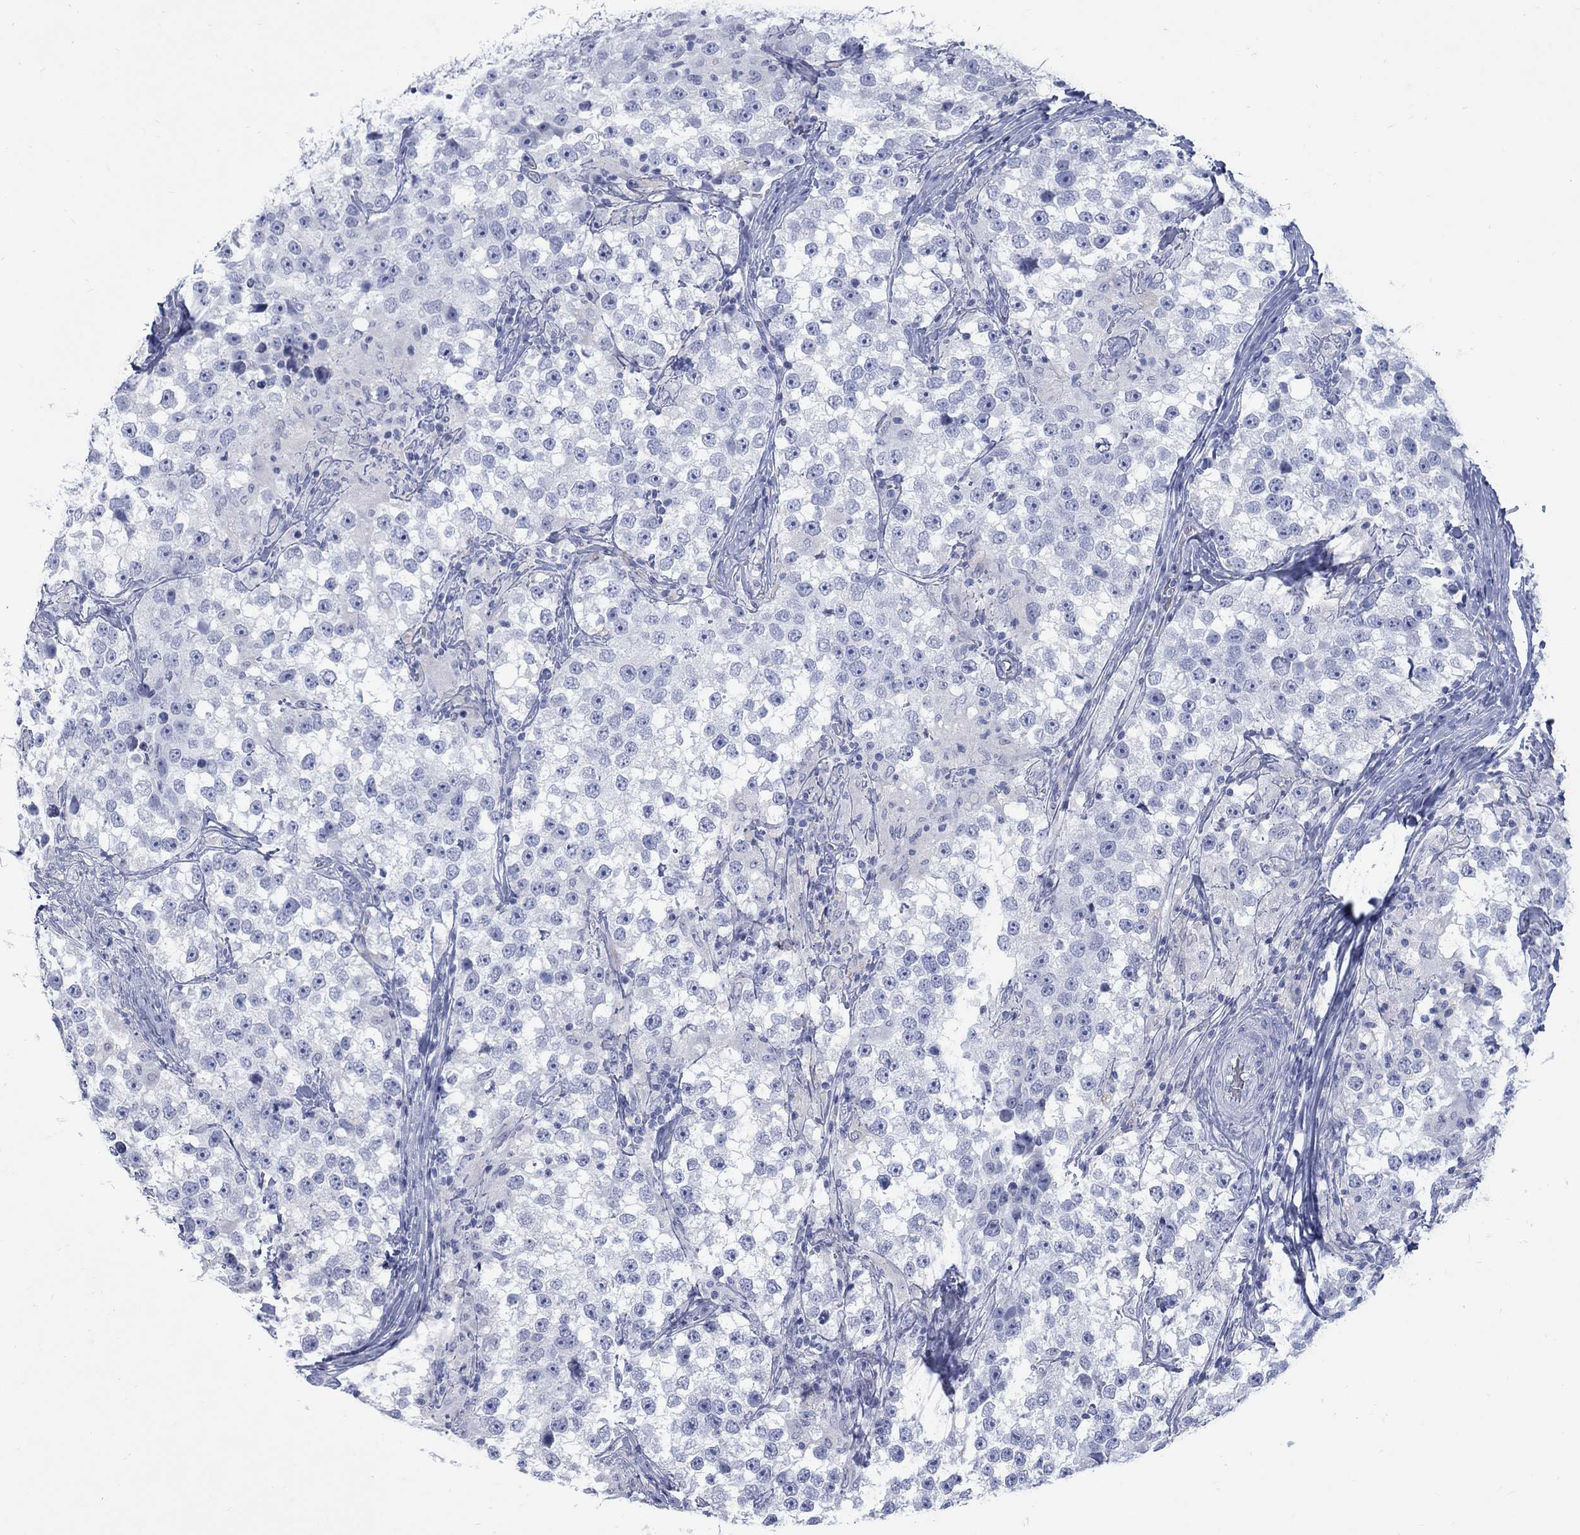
{"staining": {"intensity": "negative", "quantity": "none", "location": "none"}, "tissue": "testis cancer", "cell_type": "Tumor cells", "image_type": "cancer", "snomed": [{"axis": "morphology", "description": "Seminoma, NOS"}, {"axis": "topography", "description": "Testis"}], "caption": "Immunohistochemistry (IHC) histopathology image of testis cancer (seminoma) stained for a protein (brown), which exhibits no staining in tumor cells. The staining was performed using DAB to visualize the protein expression in brown, while the nuclei were stained in blue with hematoxylin (Magnification: 20x).", "gene": "RFTN2", "patient": {"sex": "male", "age": 46}}